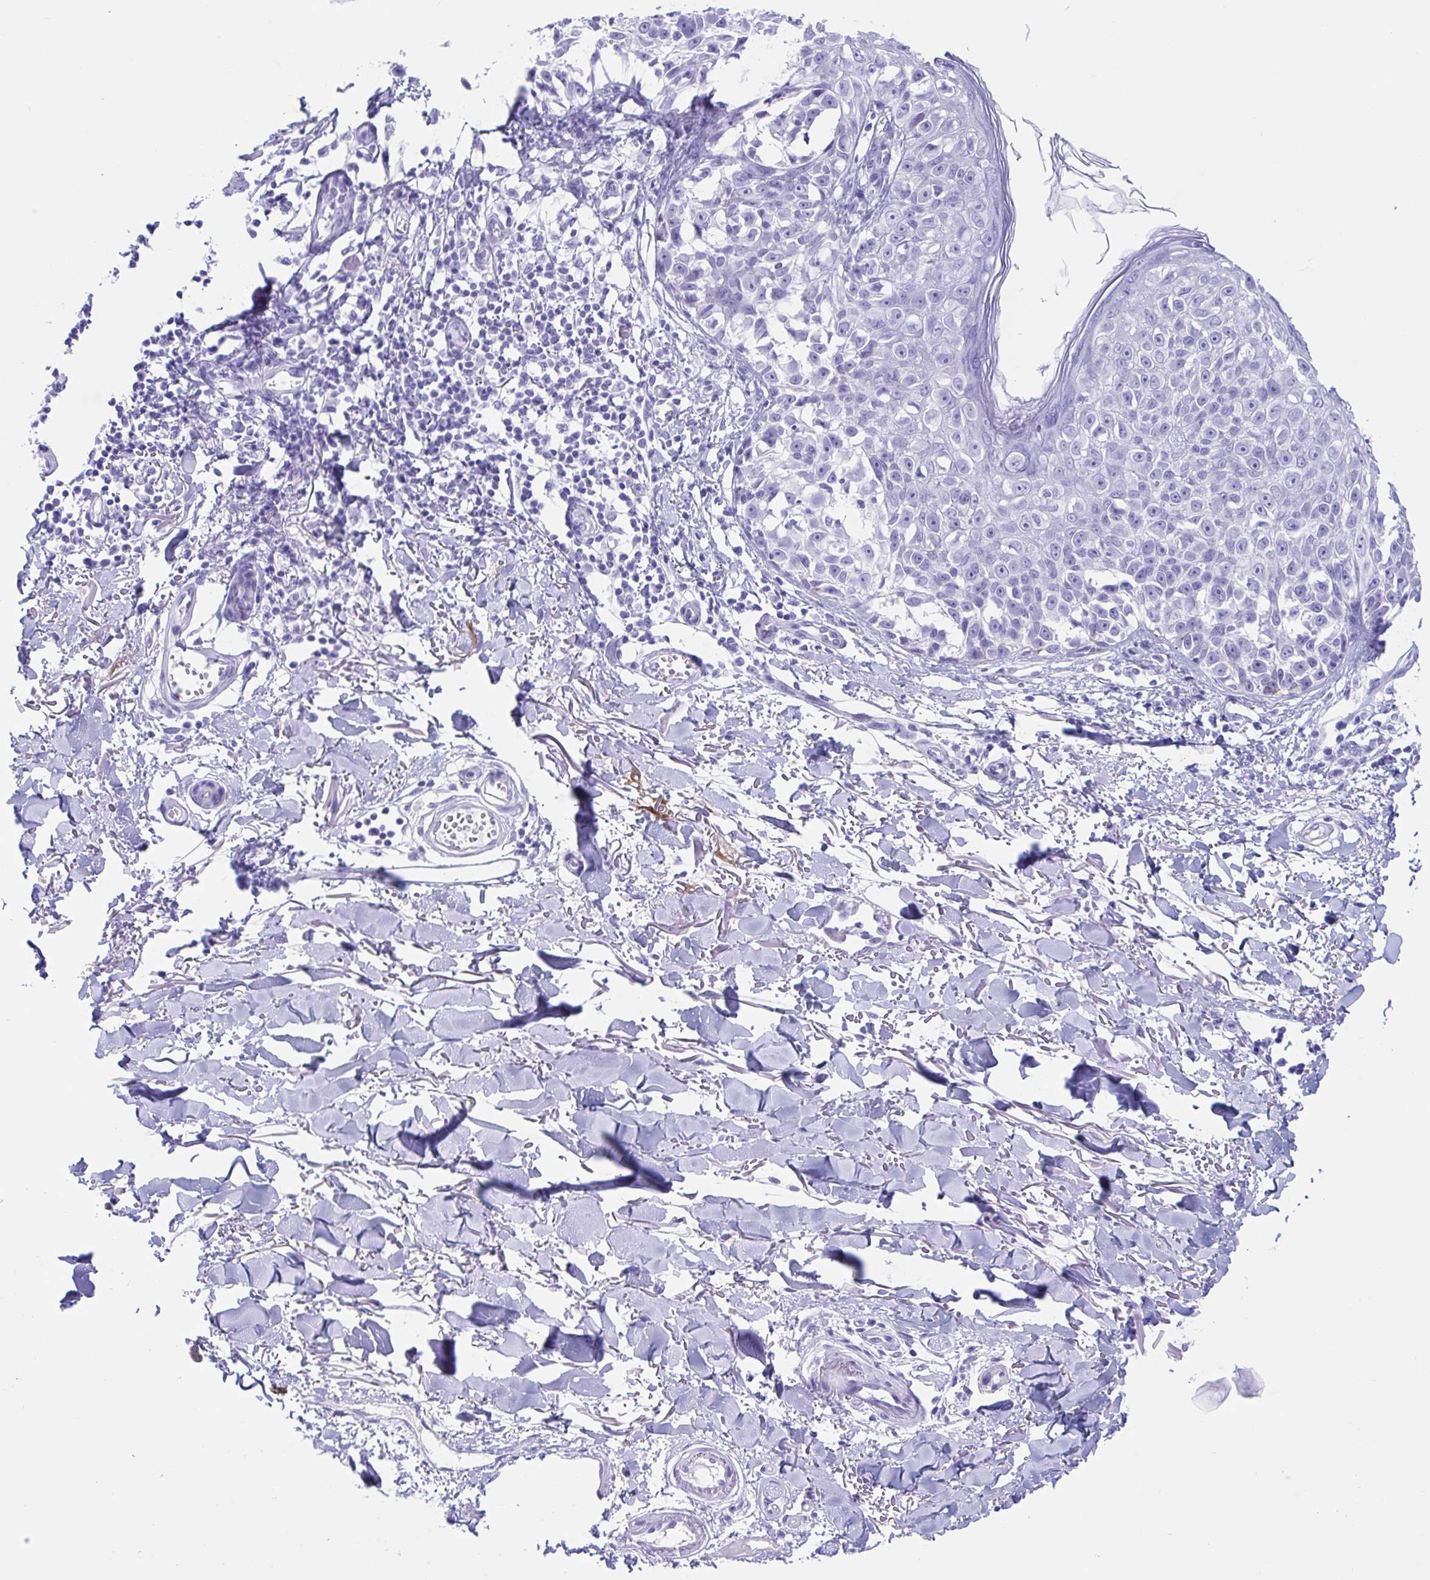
{"staining": {"intensity": "negative", "quantity": "none", "location": "none"}, "tissue": "melanoma", "cell_type": "Tumor cells", "image_type": "cancer", "snomed": [{"axis": "morphology", "description": "Malignant melanoma, NOS"}, {"axis": "topography", "description": "Skin"}], "caption": "Melanoma stained for a protein using immunohistochemistry exhibits no staining tumor cells.", "gene": "TMEM35A", "patient": {"sex": "male", "age": 73}}